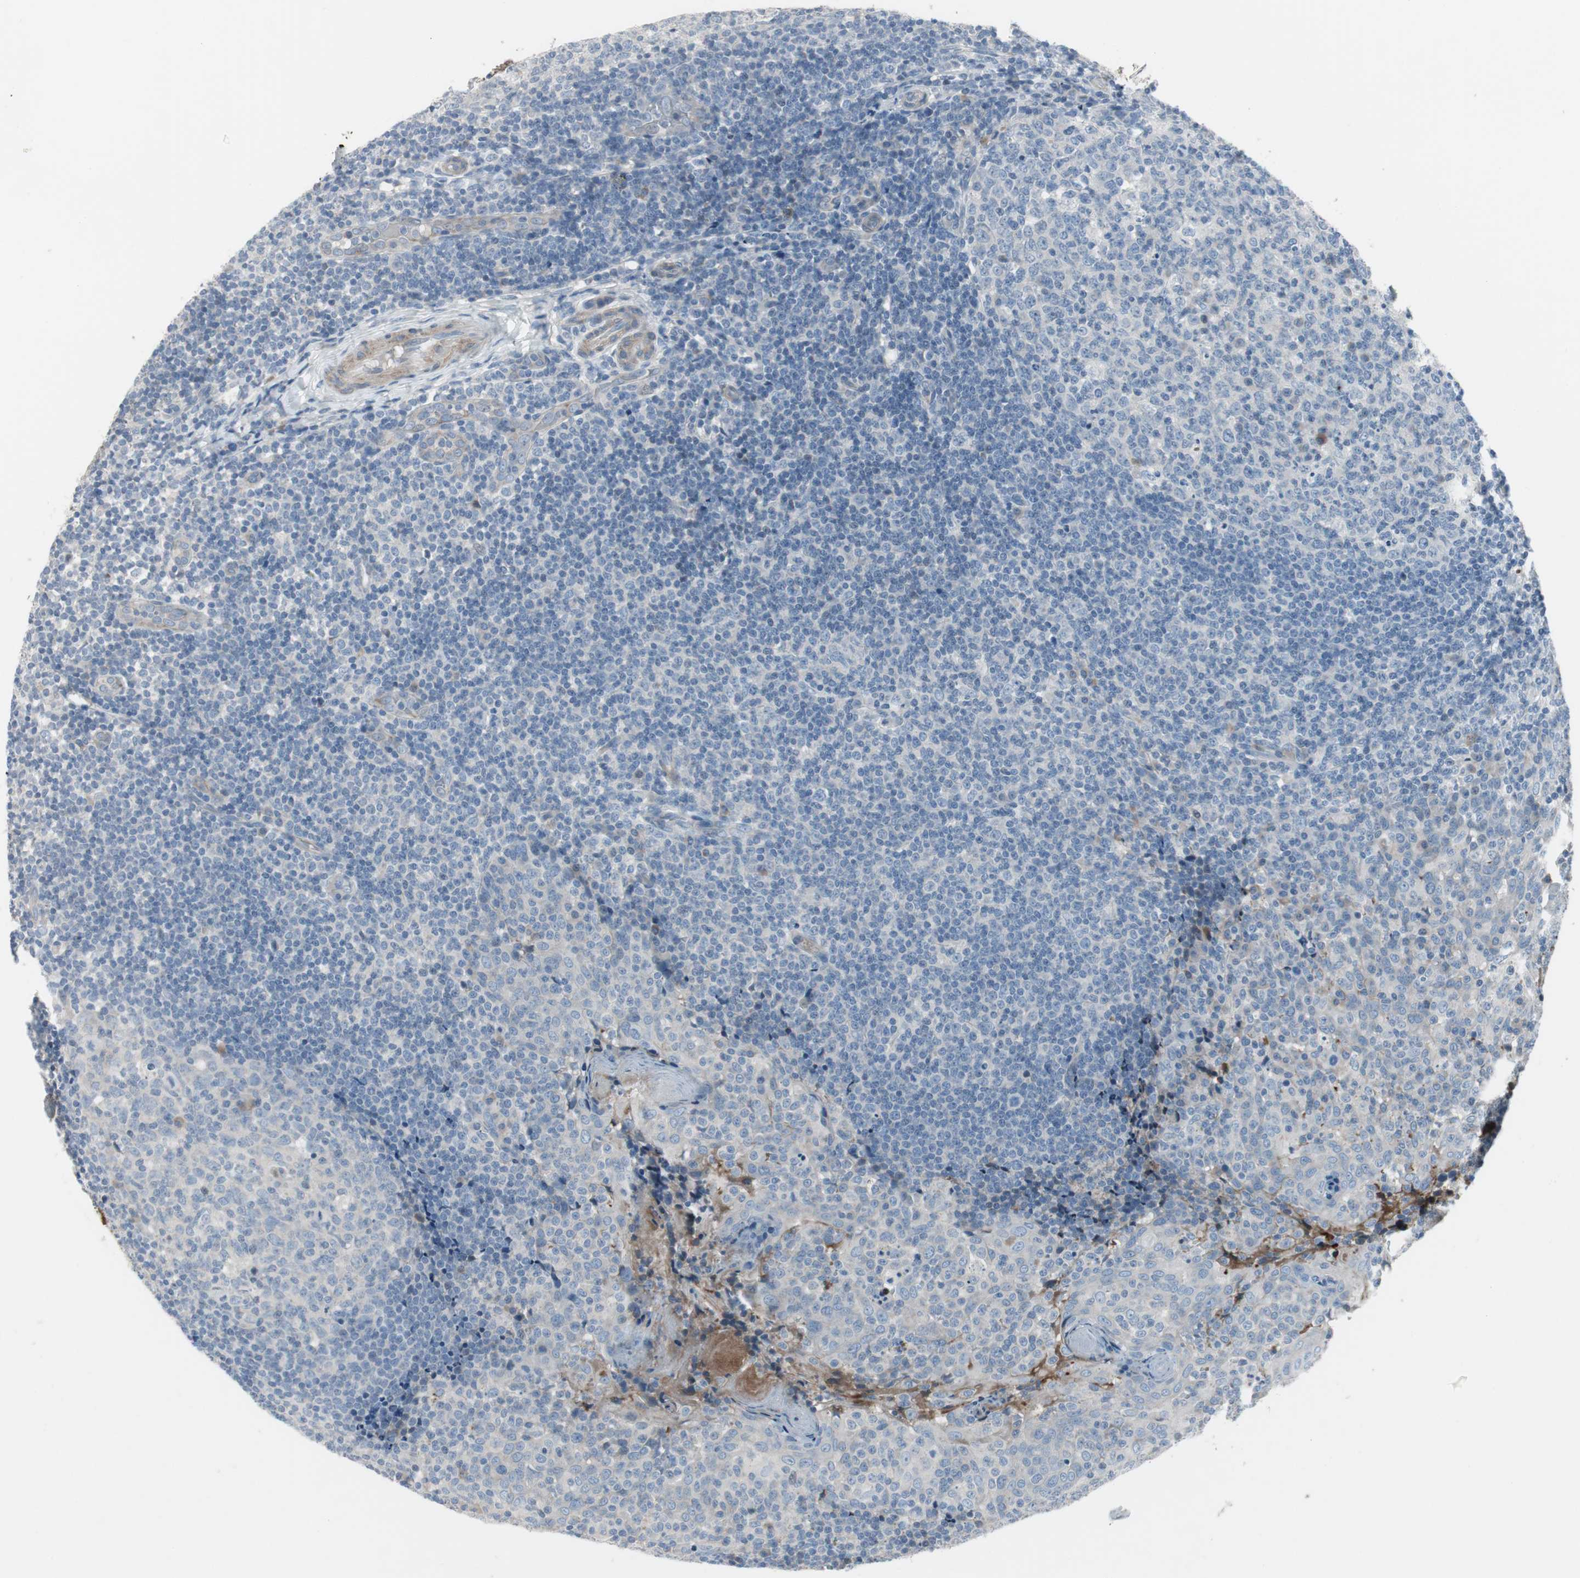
{"staining": {"intensity": "negative", "quantity": "none", "location": "none"}, "tissue": "tonsil", "cell_type": "Germinal center cells", "image_type": "normal", "snomed": [{"axis": "morphology", "description": "Normal tissue, NOS"}, {"axis": "topography", "description": "Tonsil"}], "caption": "This is an immunohistochemistry photomicrograph of normal human tonsil. There is no expression in germinal center cells.", "gene": "PIGR", "patient": {"sex": "female", "age": 19}}